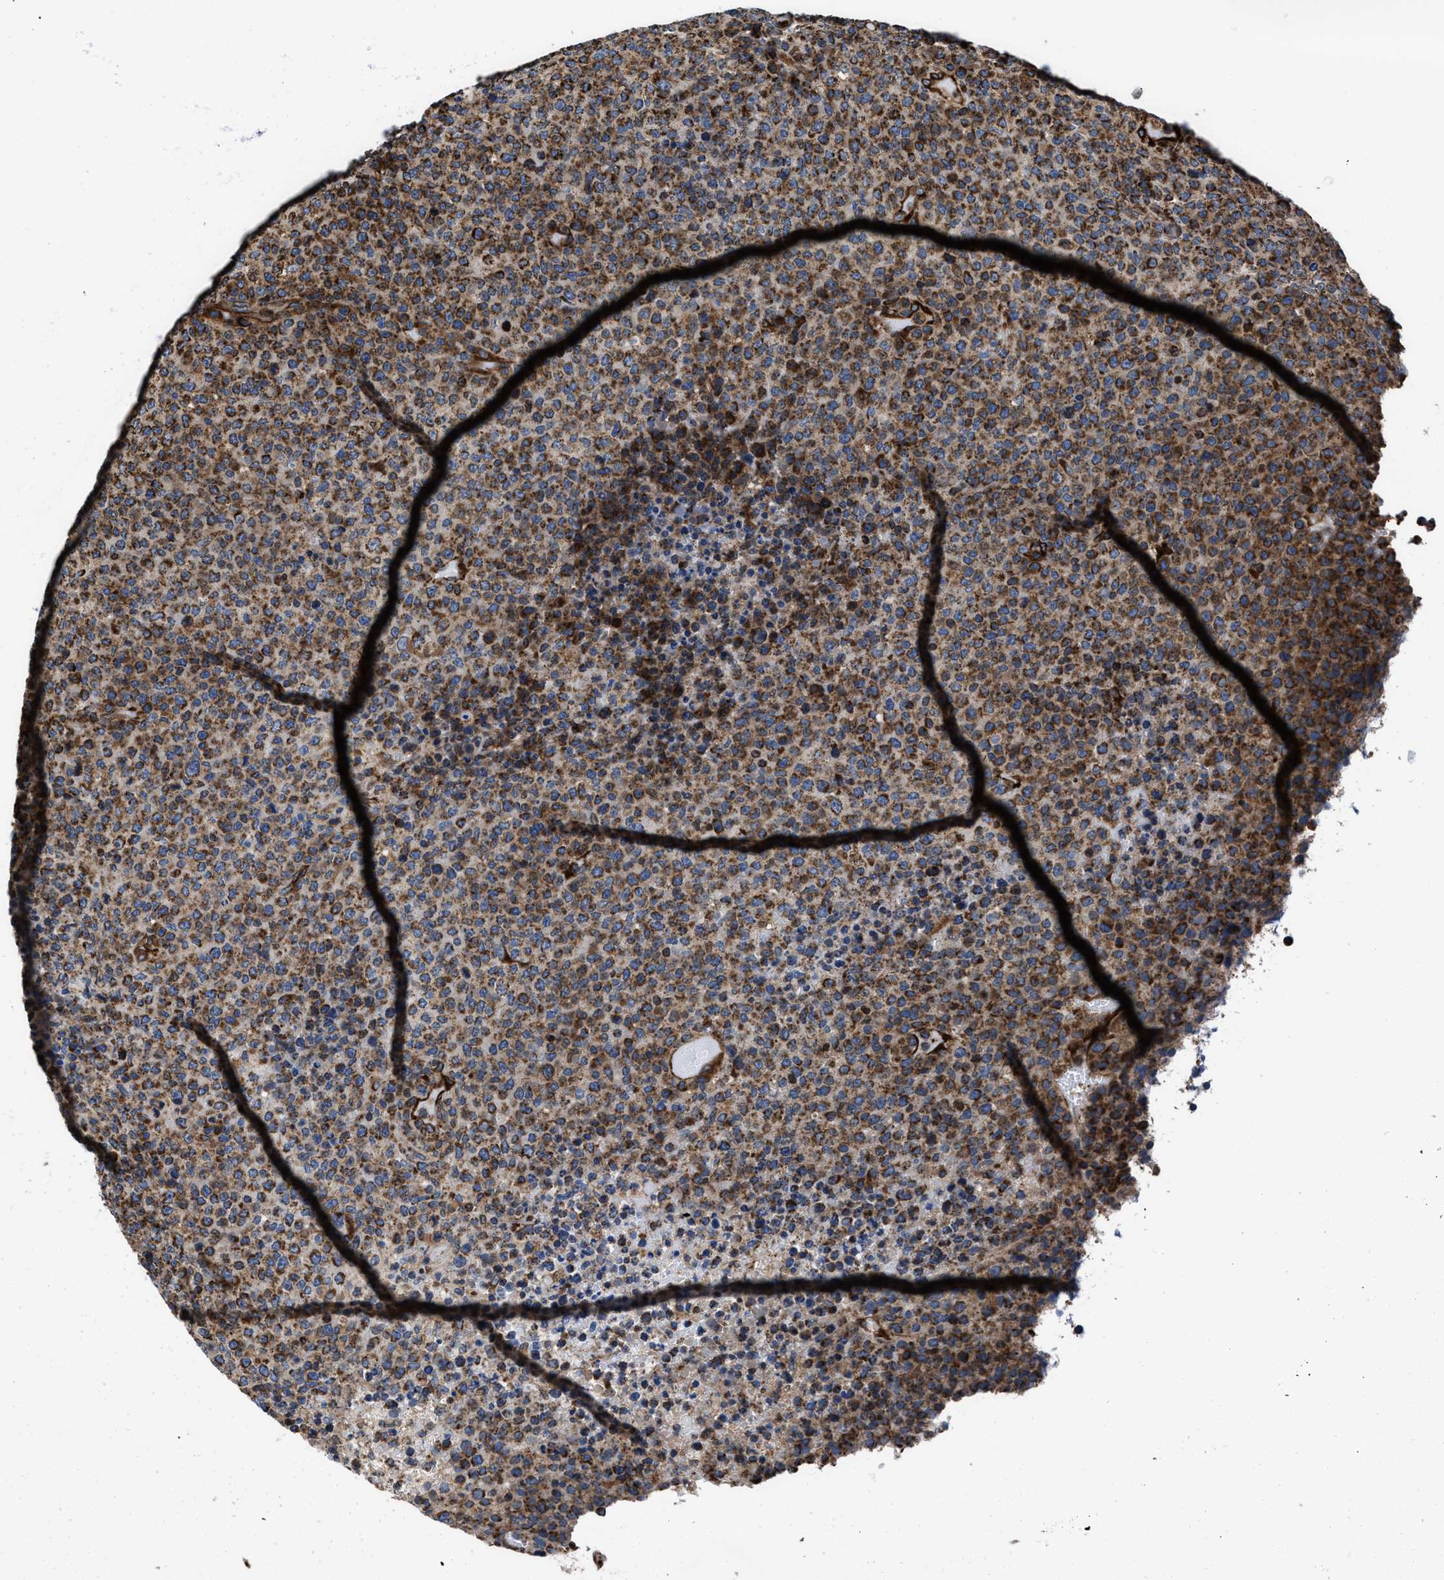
{"staining": {"intensity": "moderate", "quantity": ">75%", "location": "cytoplasmic/membranous"}, "tissue": "lymphoma", "cell_type": "Tumor cells", "image_type": "cancer", "snomed": [{"axis": "morphology", "description": "Malignant lymphoma, non-Hodgkin's type, High grade"}, {"axis": "topography", "description": "Lymph node"}], "caption": "High-magnification brightfield microscopy of high-grade malignant lymphoma, non-Hodgkin's type stained with DAB (3,3'-diaminobenzidine) (brown) and counterstained with hematoxylin (blue). tumor cells exhibit moderate cytoplasmic/membranous expression is appreciated in approximately>75% of cells.", "gene": "PRR15L", "patient": {"sex": "male", "age": 13}}